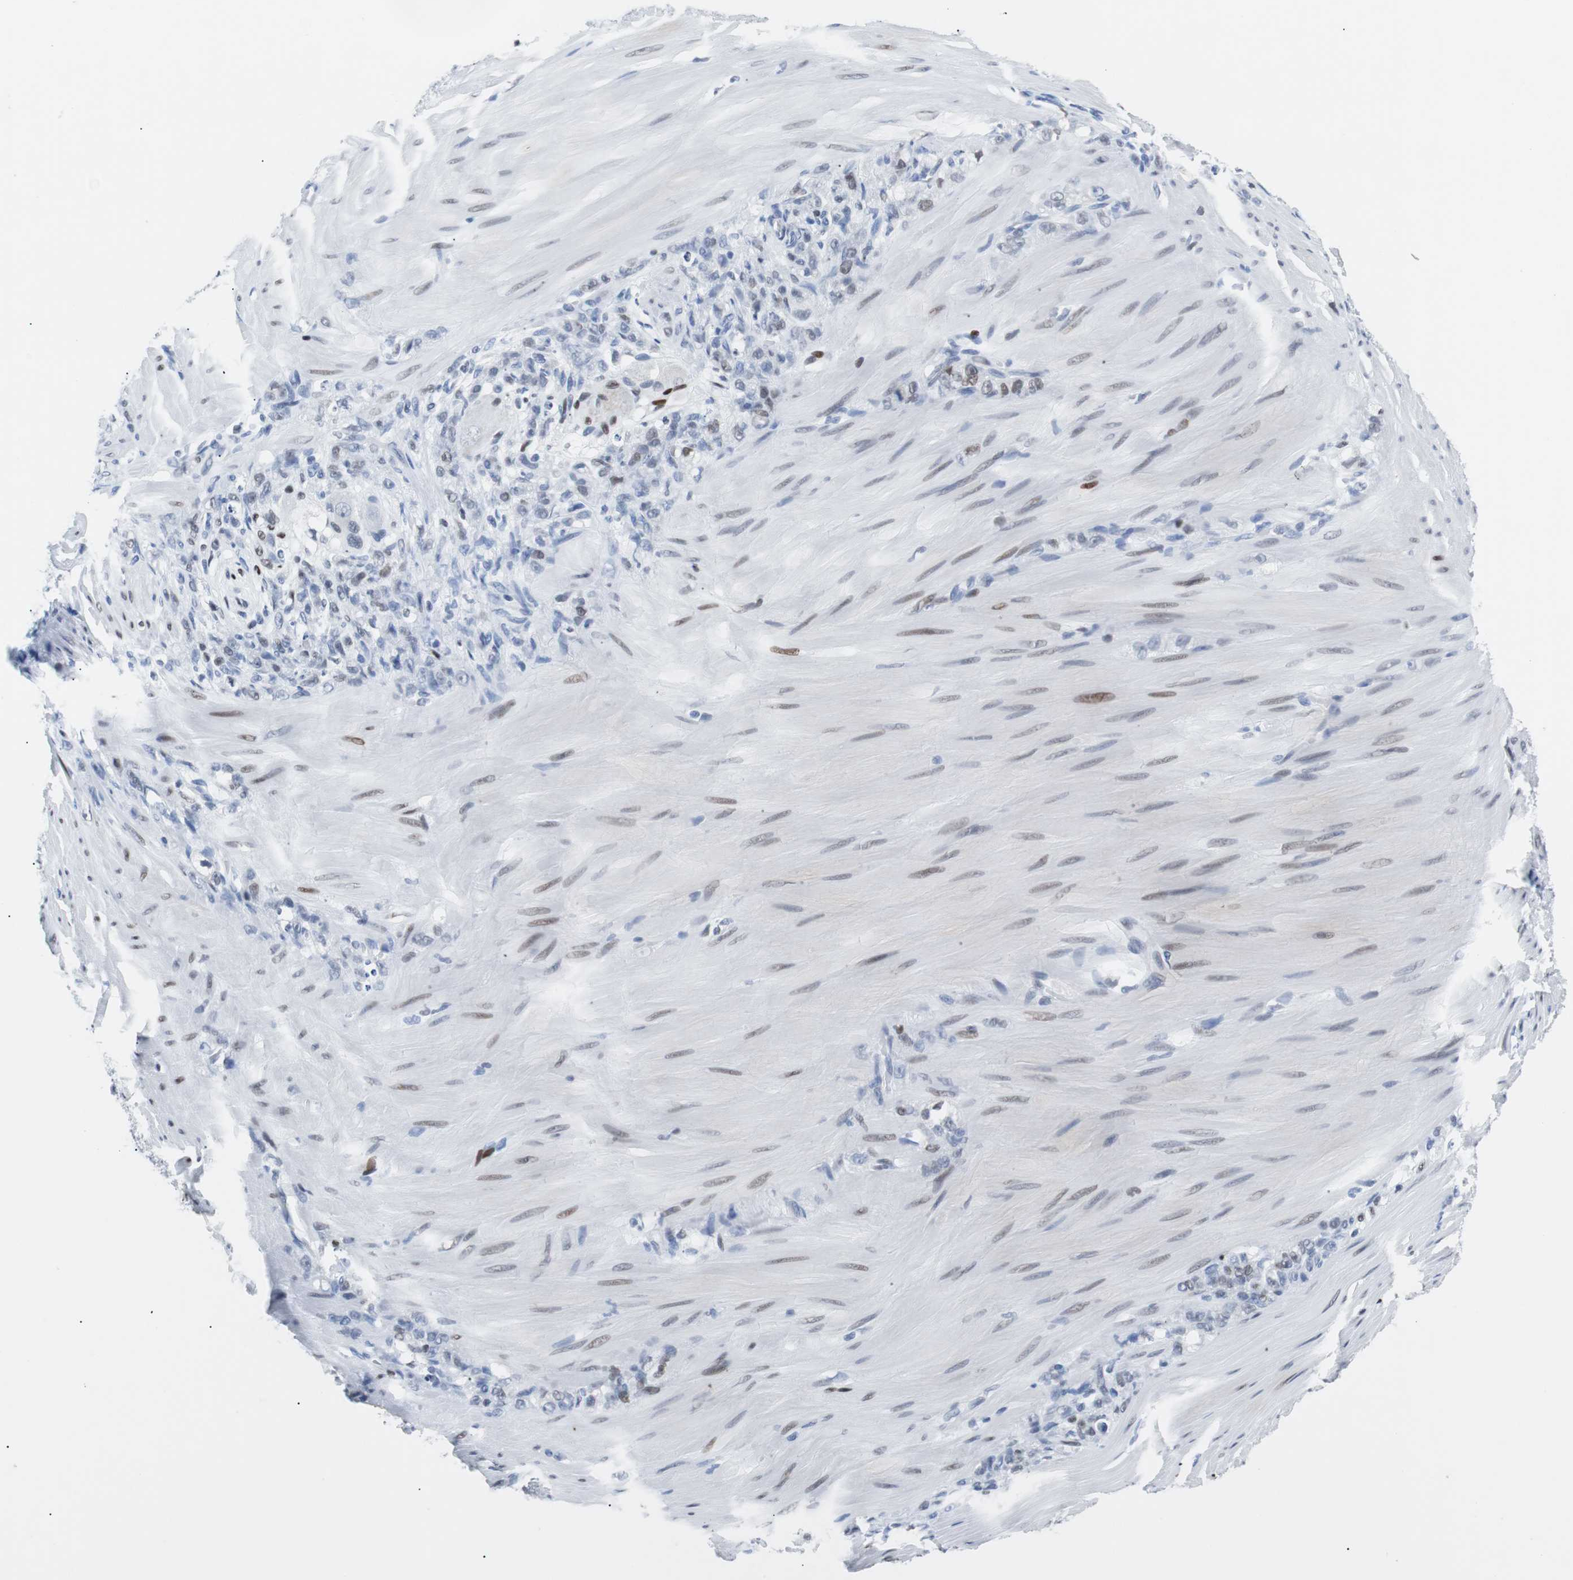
{"staining": {"intensity": "weak", "quantity": "<25%", "location": "nuclear"}, "tissue": "stomach cancer", "cell_type": "Tumor cells", "image_type": "cancer", "snomed": [{"axis": "morphology", "description": "Adenocarcinoma, NOS"}, {"axis": "topography", "description": "Stomach"}], "caption": "Stomach adenocarcinoma was stained to show a protein in brown. There is no significant expression in tumor cells.", "gene": "JUN", "patient": {"sex": "male", "age": 82}}